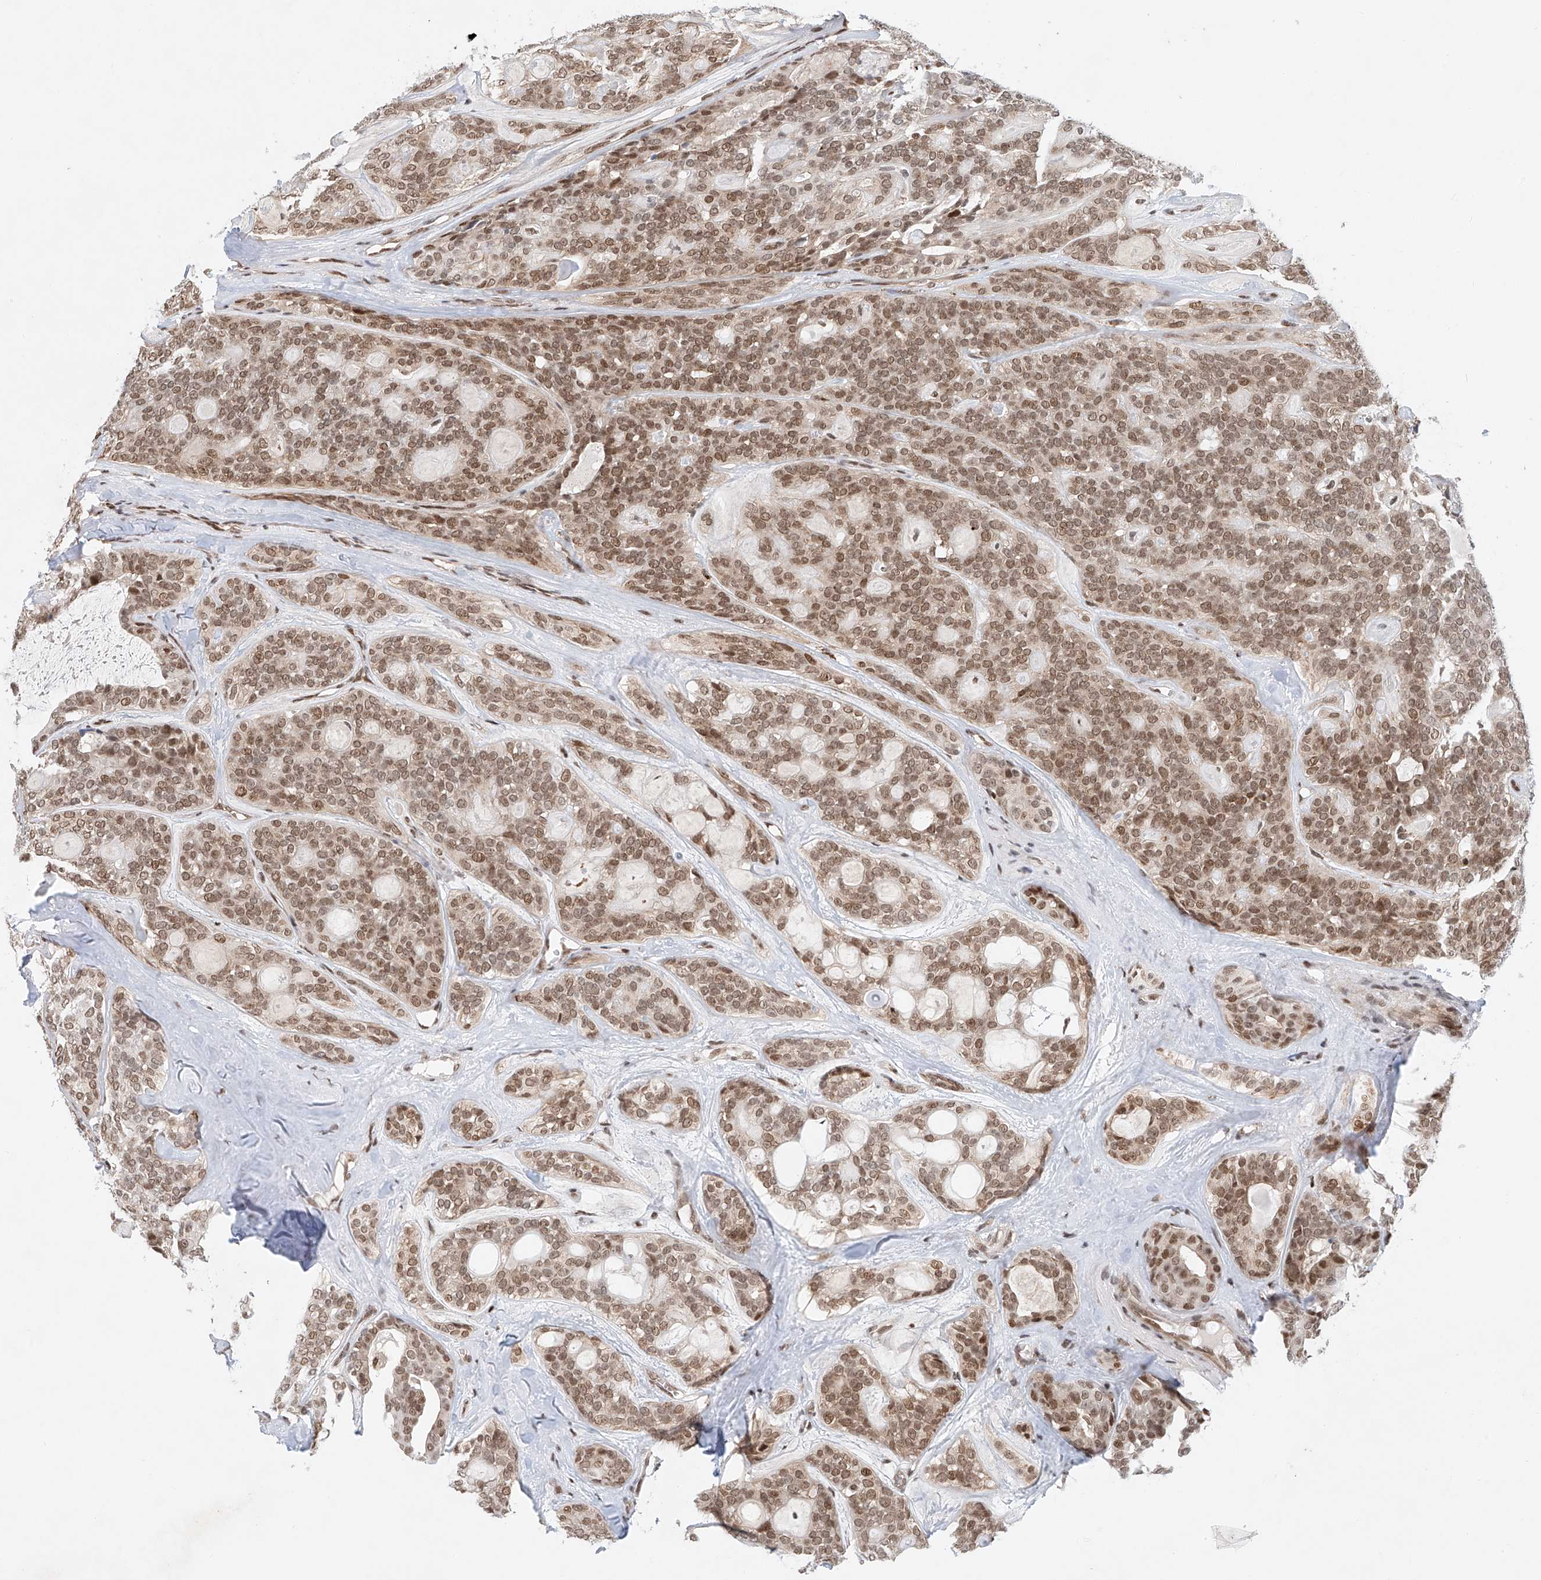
{"staining": {"intensity": "moderate", "quantity": ">75%", "location": "nuclear"}, "tissue": "head and neck cancer", "cell_type": "Tumor cells", "image_type": "cancer", "snomed": [{"axis": "morphology", "description": "Adenocarcinoma, NOS"}, {"axis": "topography", "description": "Head-Neck"}], "caption": "Immunohistochemical staining of head and neck cancer (adenocarcinoma) shows medium levels of moderate nuclear staining in about >75% of tumor cells.", "gene": "ZNF470", "patient": {"sex": "male", "age": 66}}